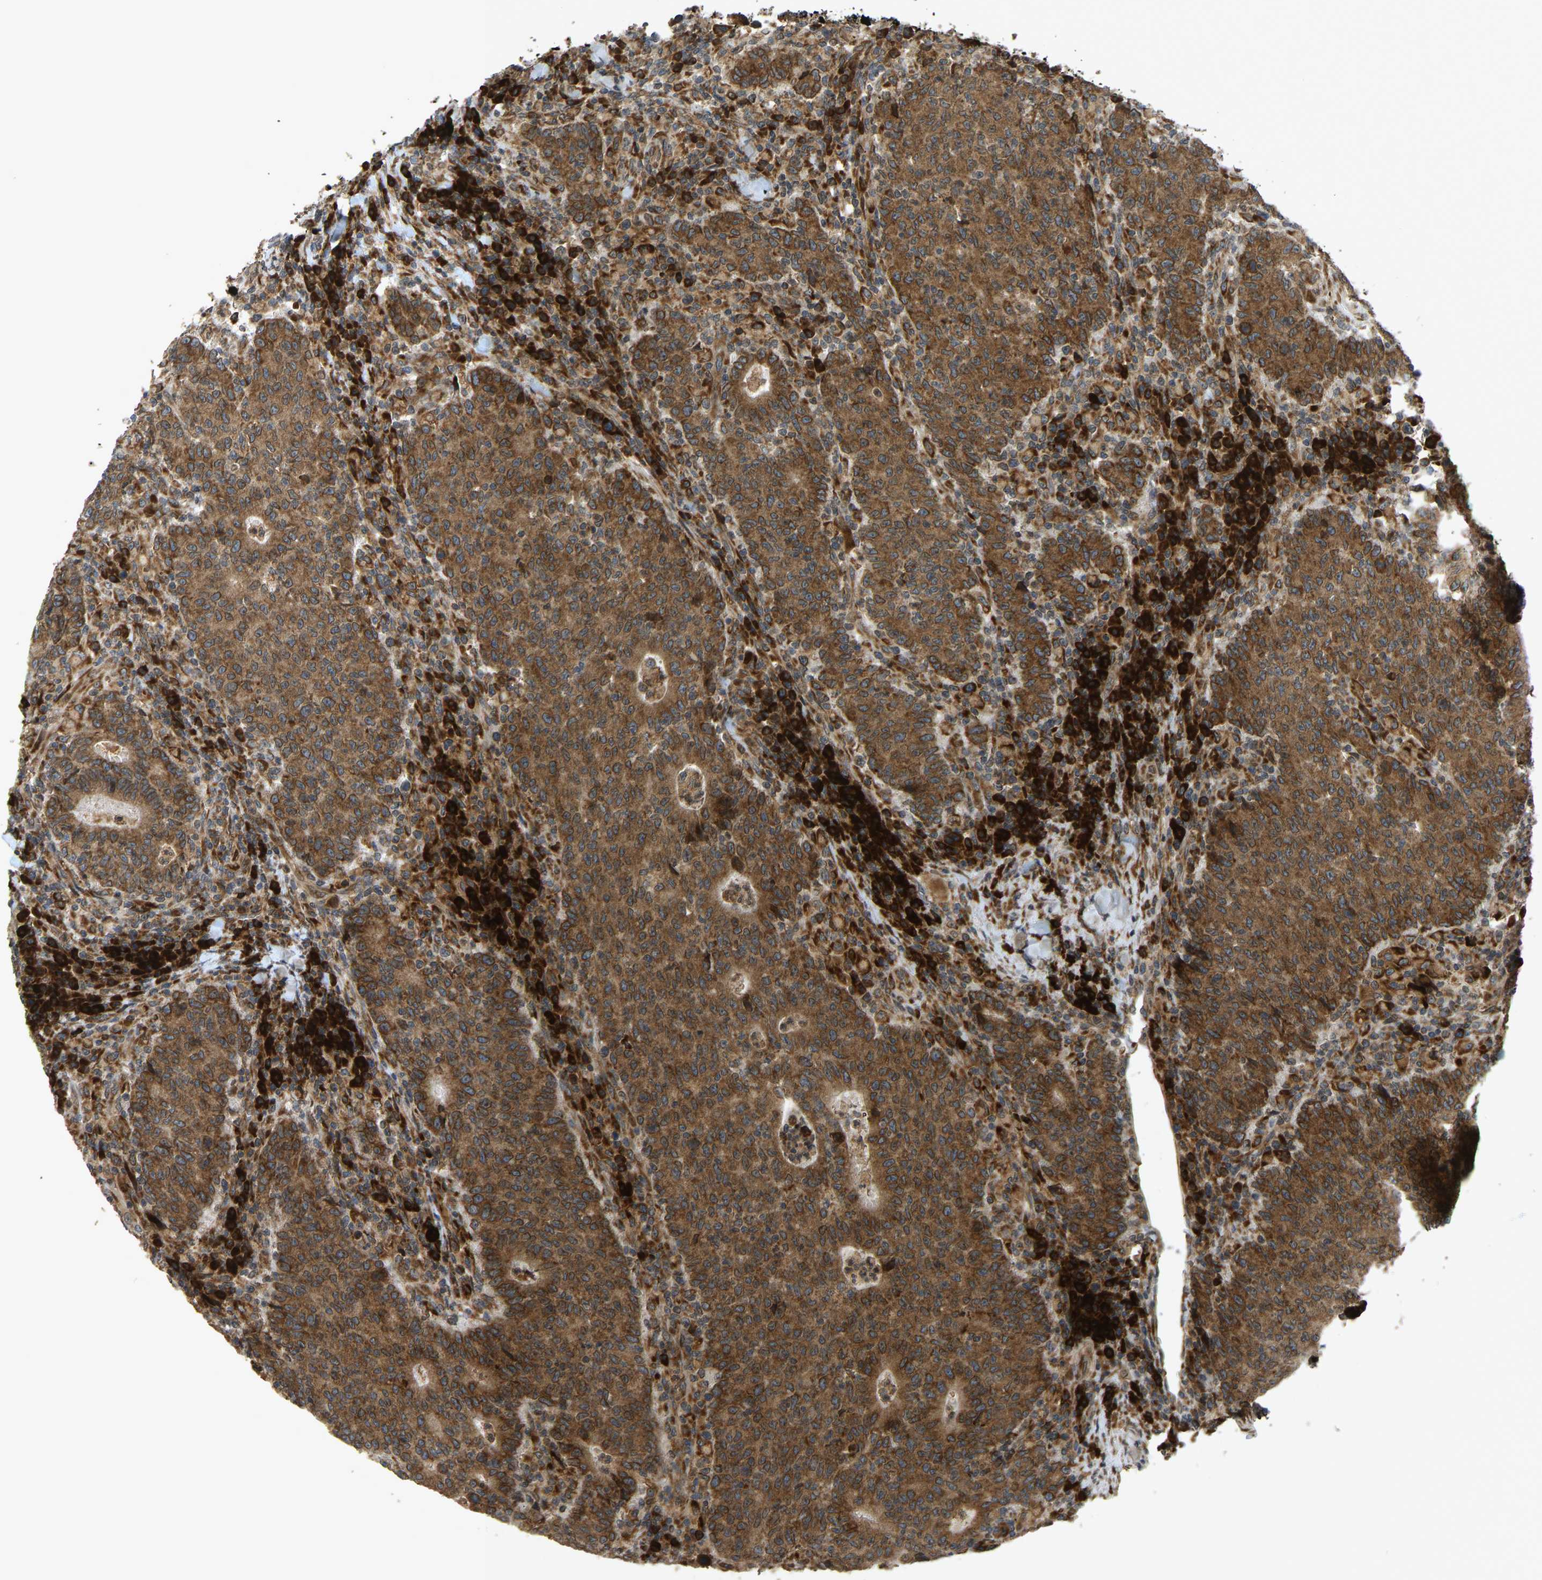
{"staining": {"intensity": "strong", "quantity": ">75%", "location": "cytoplasmic/membranous"}, "tissue": "colorectal cancer", "cell_type": "Tumor cells", "image_type": "cancer", "snomed": [{"axis": "morphology", "description": "Adenocarcinoma, NOS"}, {"axis": "topography", "description": "Colon"}], "caption": "About >75% of tumor cells in human adenocarcinoma (colorectal) show strong cytoplasmic/membranous protein expression as visualized by brown immunohistochemical staining.", "gene": "RPN2", "patient": {"sex": "female", "age": 75}}